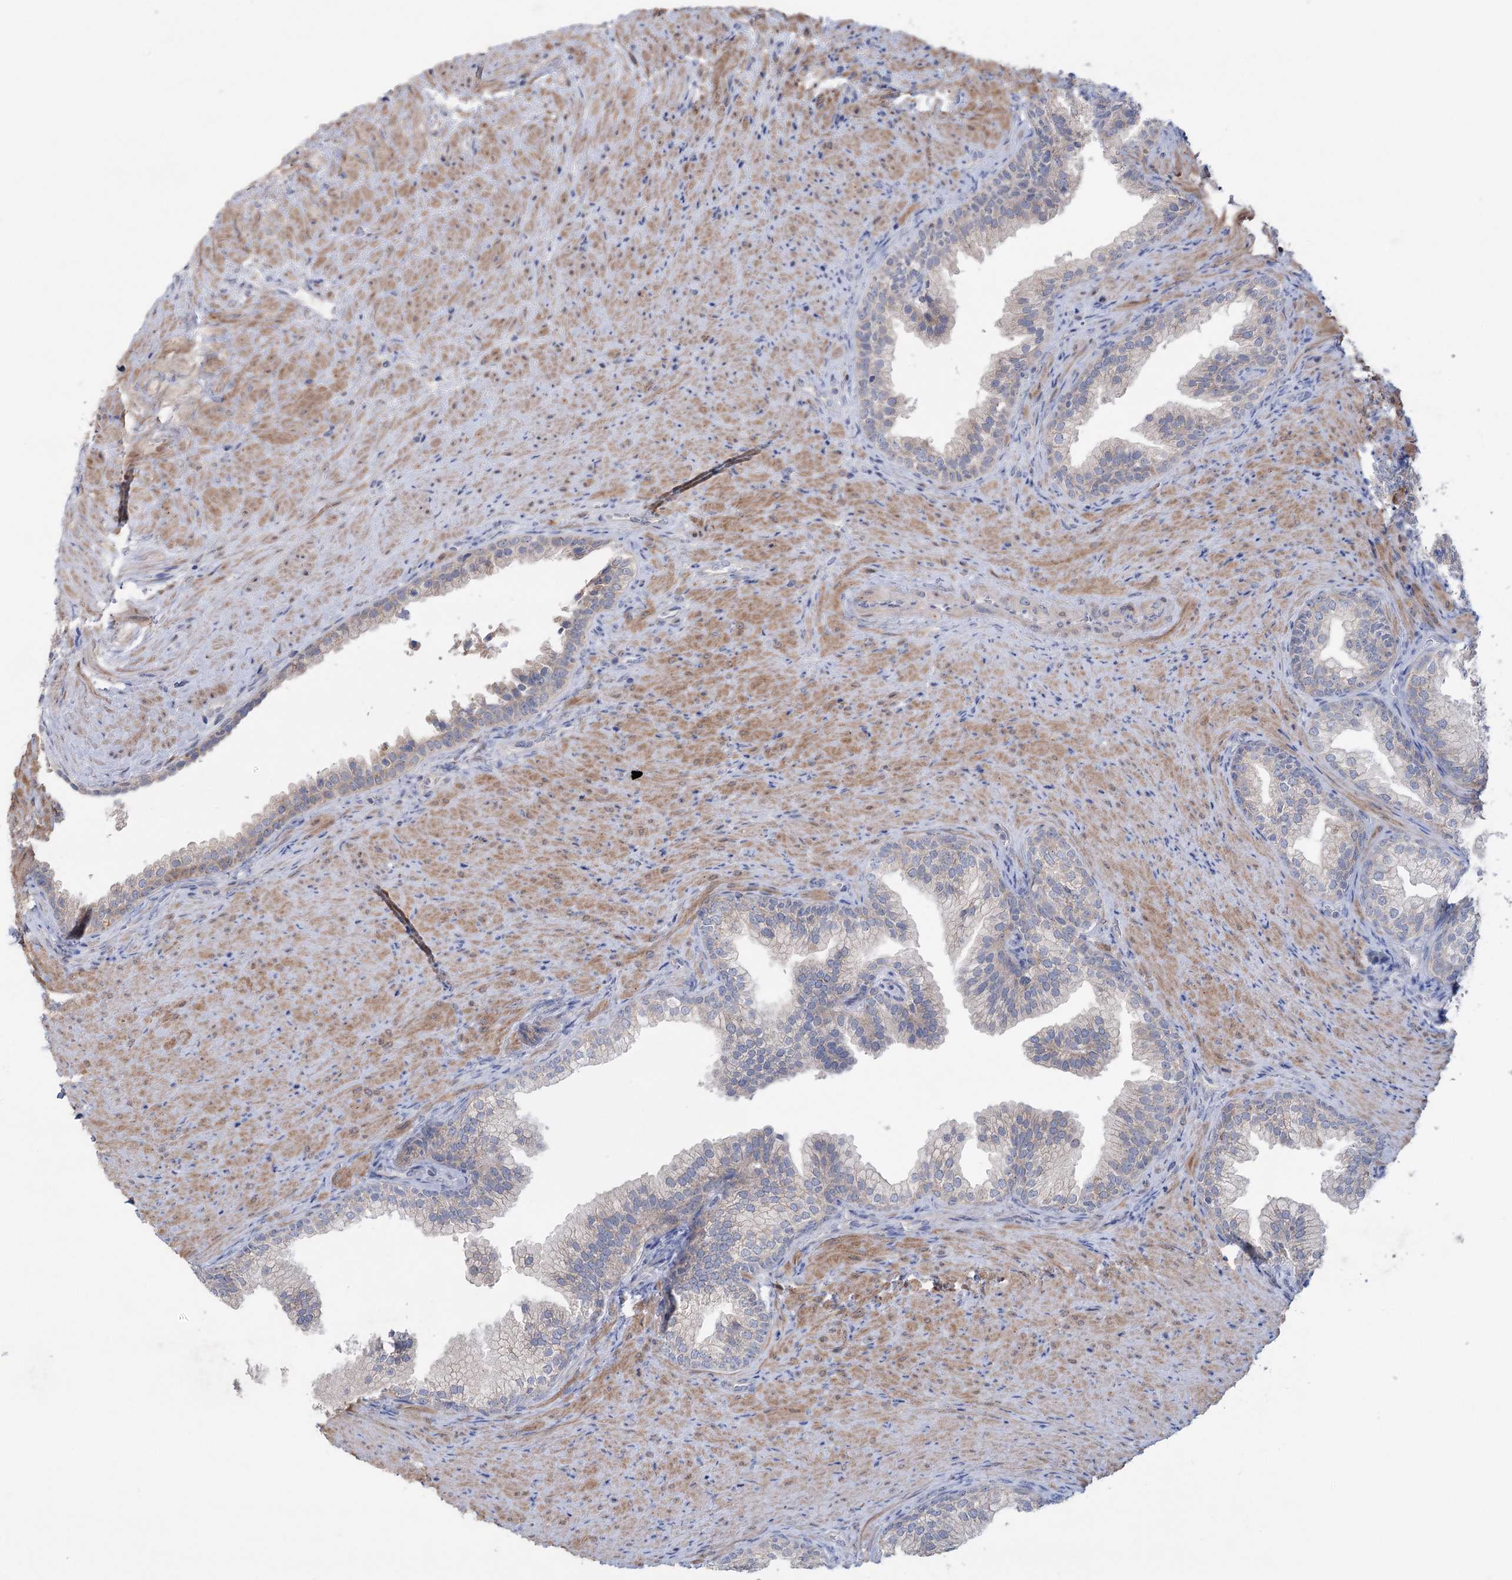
{"staining": {"intensity": "weak", "quantity": "<25%", "location": "cytoplasmic/membranous"}, "tissue": "prostate", "cell_type": "Glandular cells", "image_type": "normal", "snomed": [{"axis": "morphology", "description": "Normal tissue, NOS"}, {"axis": "topography", "description": "Prostate"}], "caption": "DAB immunohistochemical staining of normal prostate demonstrates no significant expression in glandular cells. (DAB (3,3'-diaminobenzidine) immunohistochemistry (IHC) with hematoxylin counter stain).", "gene": "MTCH2", "patient": {"sex": "male", "age": 76}}